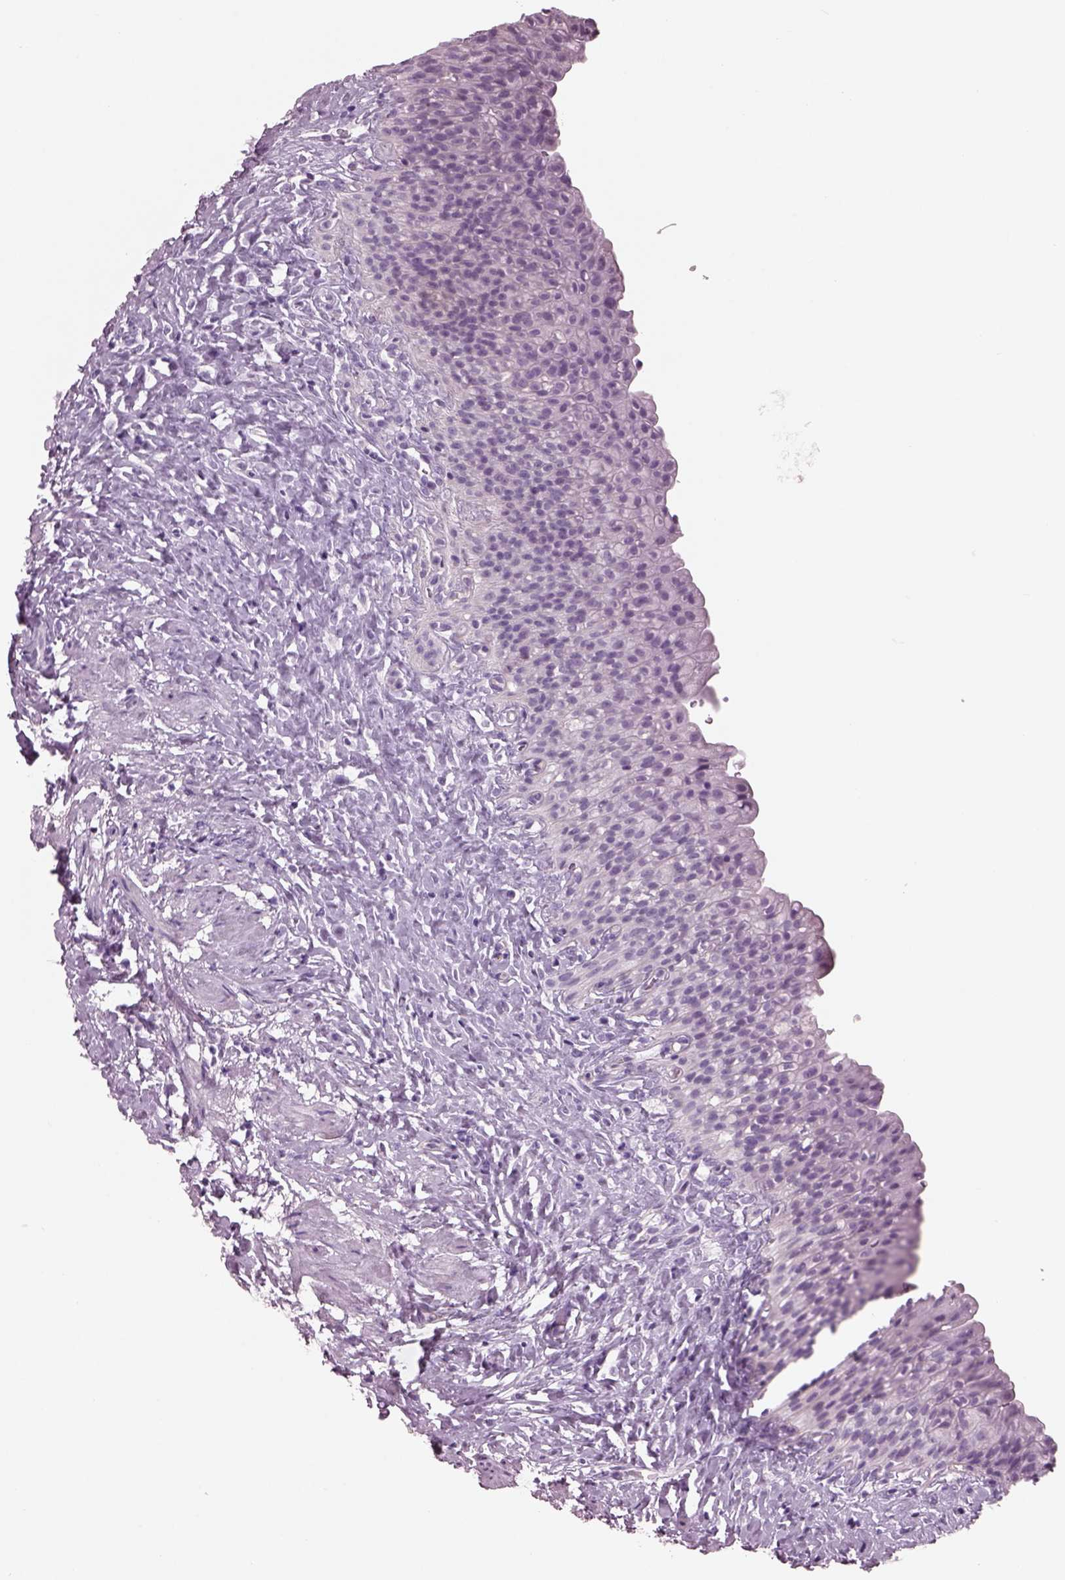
{"staining": {"intensity": "negative", "quantity": "none", "location": "none"}, "tissue": "urinary bladder", "cell_type": "Urothelial cells", "image_type": "normal", "snomed": [{"axis": "morphology", "description": "Normal tissue, NOS"}, {"axis": "topography", "description": "Urinary bladder"}], "caption": "This is a micrograph of immunohistochemistry staining of benign urinary bladder, which shows no expression in urothelial cells.", "gene": "CYLC1", "patient": {"sex": "male", "age": 76}}